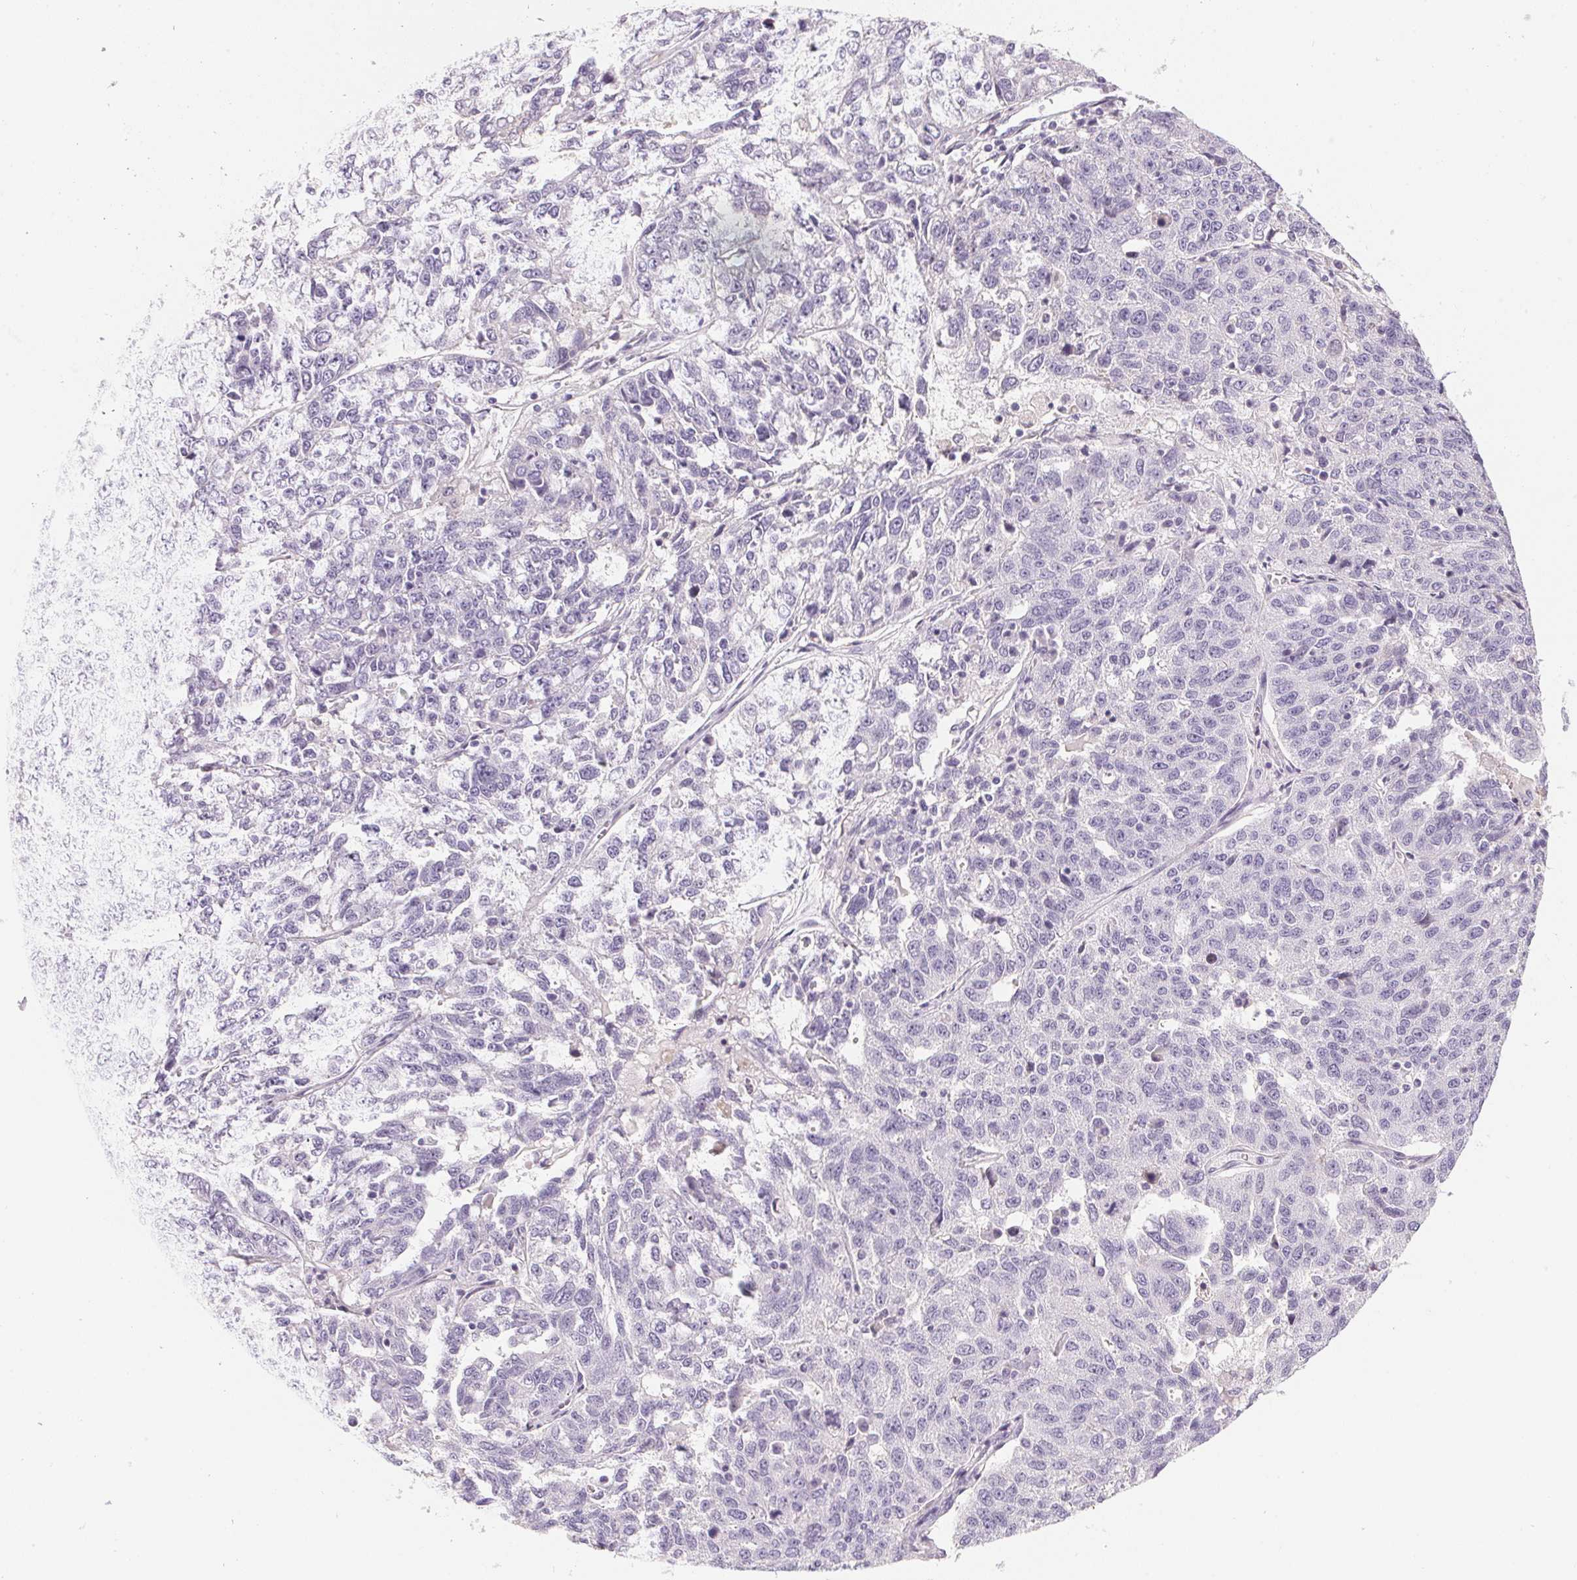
{"staining": {"intensity": "negative", "quantity": "none", "location": "none"}, "tissue": "ovarian cancer", "cell_type": "Tumor cells", "image_type": "cancer", "snomed": [{"axis": "morphology", "description": "Cystadenocarcinoma, serous, NOS"}, {"axis": "topography", "description": "Ovary"}], "caption": "Ovarian serous cystadenocarcinoma was stained to show a protein in brown. There is no significant positivity in tumor cells.", "gene": "ECPAS", "patient": {"sex": "female", "age": 71}}